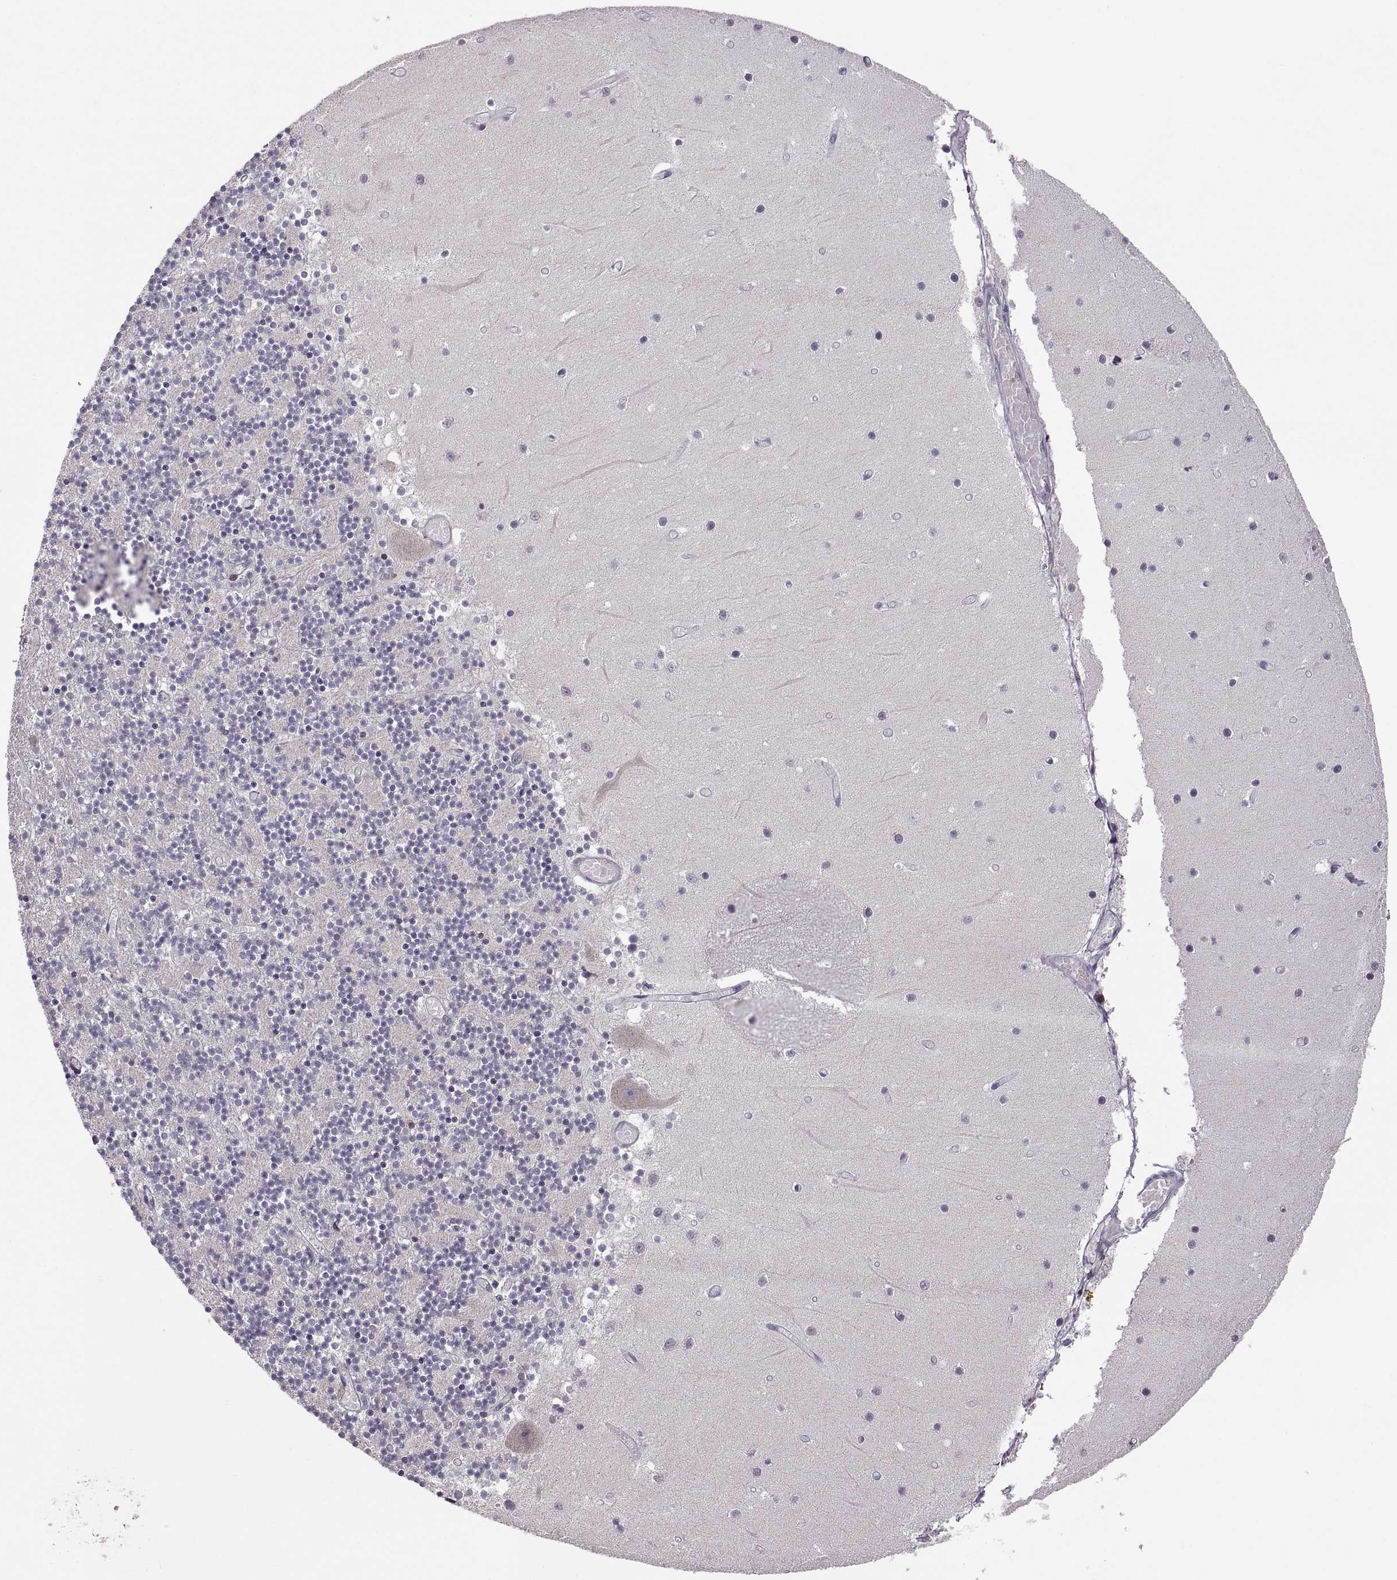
{"staining": {"intensity": "negative", "quantity": "none", "location": "none"}, "tissue": "cerebellum", "cell_type": "Cells in granular layer", "image_type": "normal", "snomed": [{"axis": "morphology", "description": "Normal tissue, NOS"}, {"axis": "topography", "description": "Cerebellum"}], "caption": "This histopathology image is of unremarkable cerebellum stained with IHC to label a protein in brown with the nuclei are counter-stained blue. There is no positivity in cells in granular layer. The staining was performed using DAB (3,3'-diaminobenzidine) to visualize the protein expression in brown, while the nuclei were stained in blue with hematoxylin (Magnification: 20x).", "gene": "HMGCR", "patient": {"sex": "female", "age": 28}}